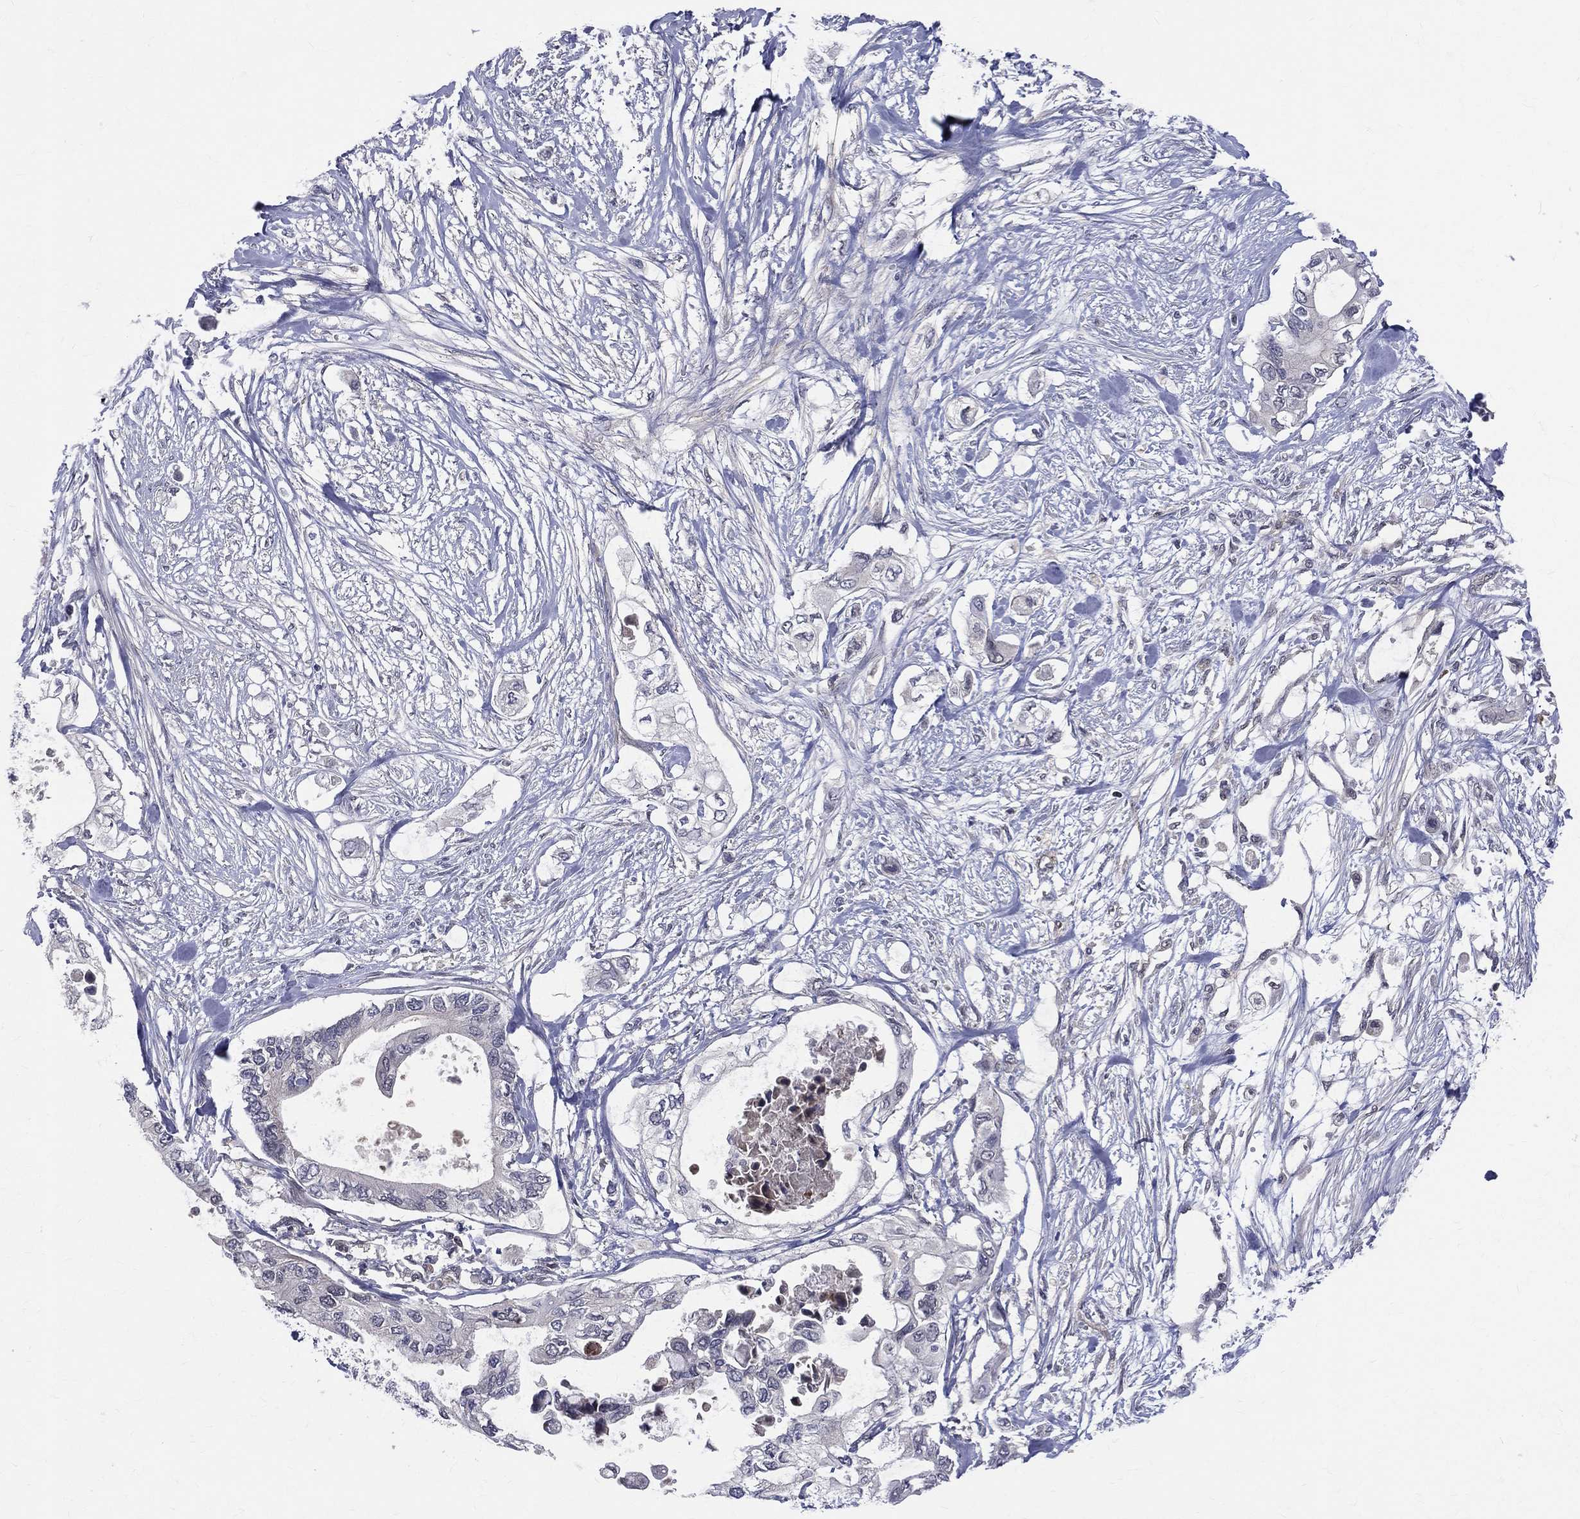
{"staining": {"intensity": "negative", "quantity": "none", "location": "none"}, "tissue": "pancreatic cancer", "cell_type": "Tumor cells", "image_type": "cancer", "snomed": [{"axis": "morphology", "description": "Adenocarcinoma, NOS"}, {"axis": "topography", "description": "Pancreas"}], "caption": "Immunohistochemistry (IHC) photomicrograph of human pancreatic adenocarcinoma stained for a protein (brown), which shows no staining in tumor cells. (Stains: DAB (3,3'-diaminobenzidine) IHC with hematoxylin counter stain, Microscopy: brightfield microscopy at high magnification).", "gene": "DLG4", "patient": {"sex": "female", "age": 63}}